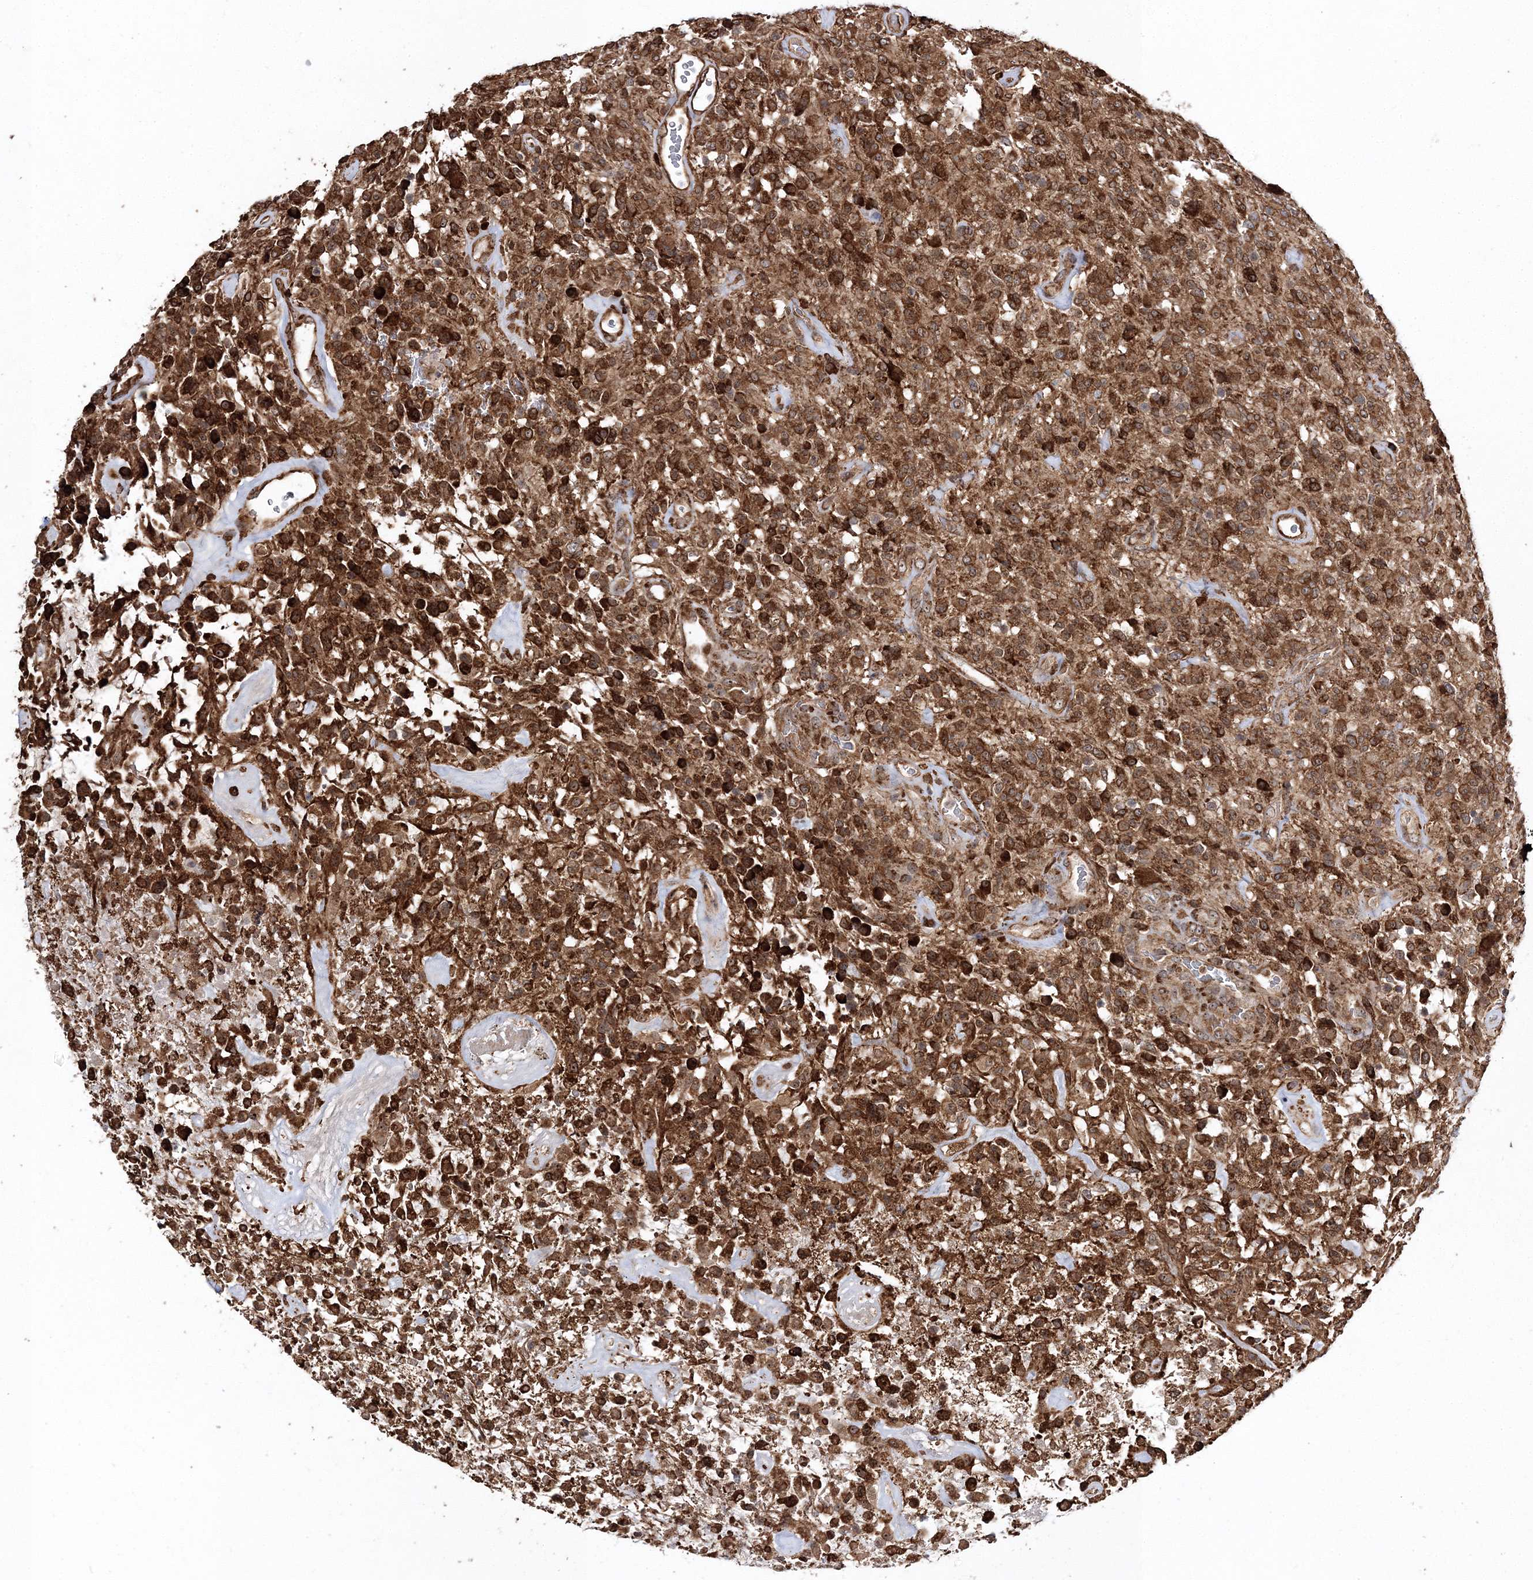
{"staining": {"intensity": "strong", "quantity": ">75%", "location": "cytoplasmic/membranous"}, "tissue": "glioma", "cell_type": "Tumor cells", "image_type": "cancer", "snomed": [{"axis": "morphology", "description": "Glioma, malignant, High grade"}, {"axis": "topography", "description": "Brain"}], "caption": "Human malignant high-grade glioma stained for a protein (brown) exhibits strong cytoplasmic/membranous positive staining in about >75% of tumor cells.", "gene": "SCRN3", "patient": {"sex": "female", "age": 57}}